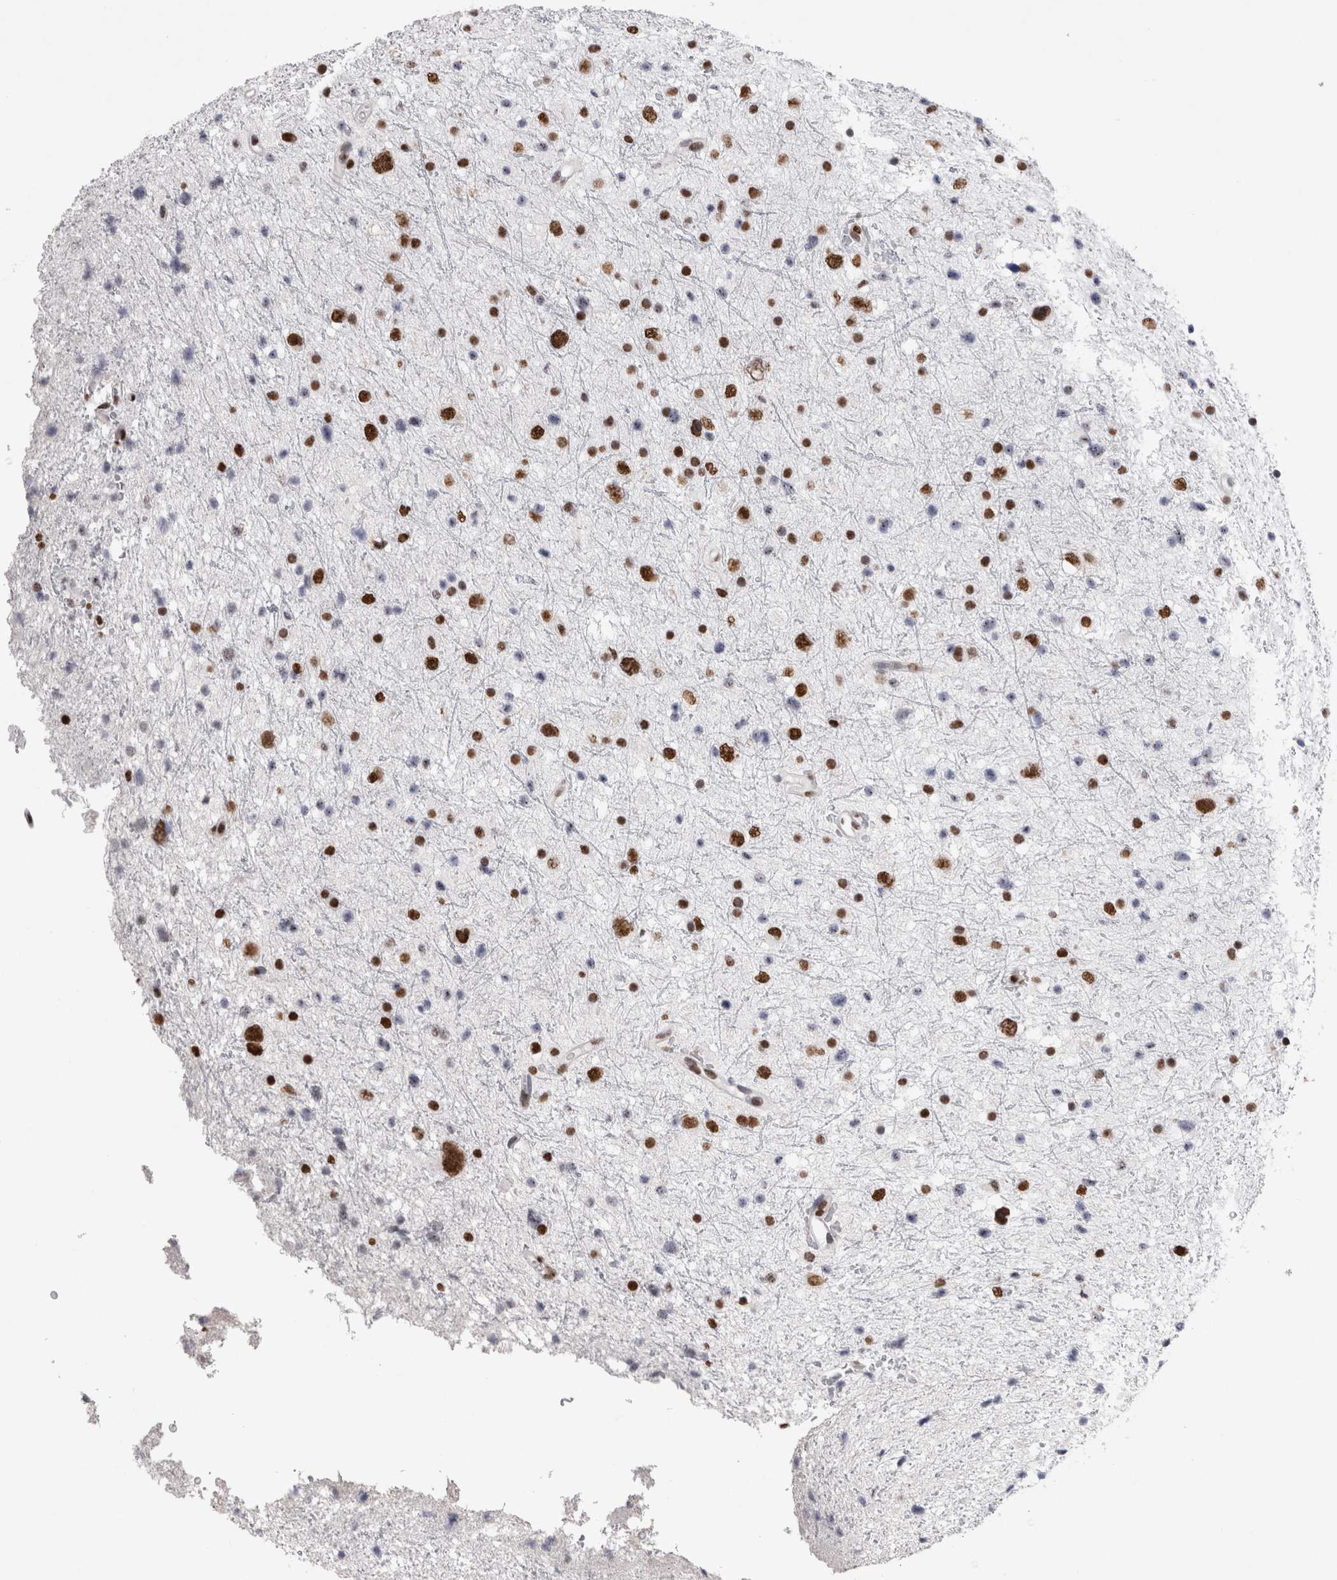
{"staining": {"intensity": "strong", "quantity": "25%-75%", "location": "nuclear"}, "tissue": "glioma", "cell_type": "Tumor cells", "image_type": "cancer", "snomed": [{"axis": "morphology", "description": "Glioma, malignant, Low grade"}, {"axis": "topography", "description": "Brain"}], "caption": "Brown immunohistochemical staining in human malignant glioma (low-grade) demonstrates strong nuclear positivity in approximately 25%-75% of tumor cells.", "gene": "ALPK3", "patient": {"sex": "female", "age": 37}}